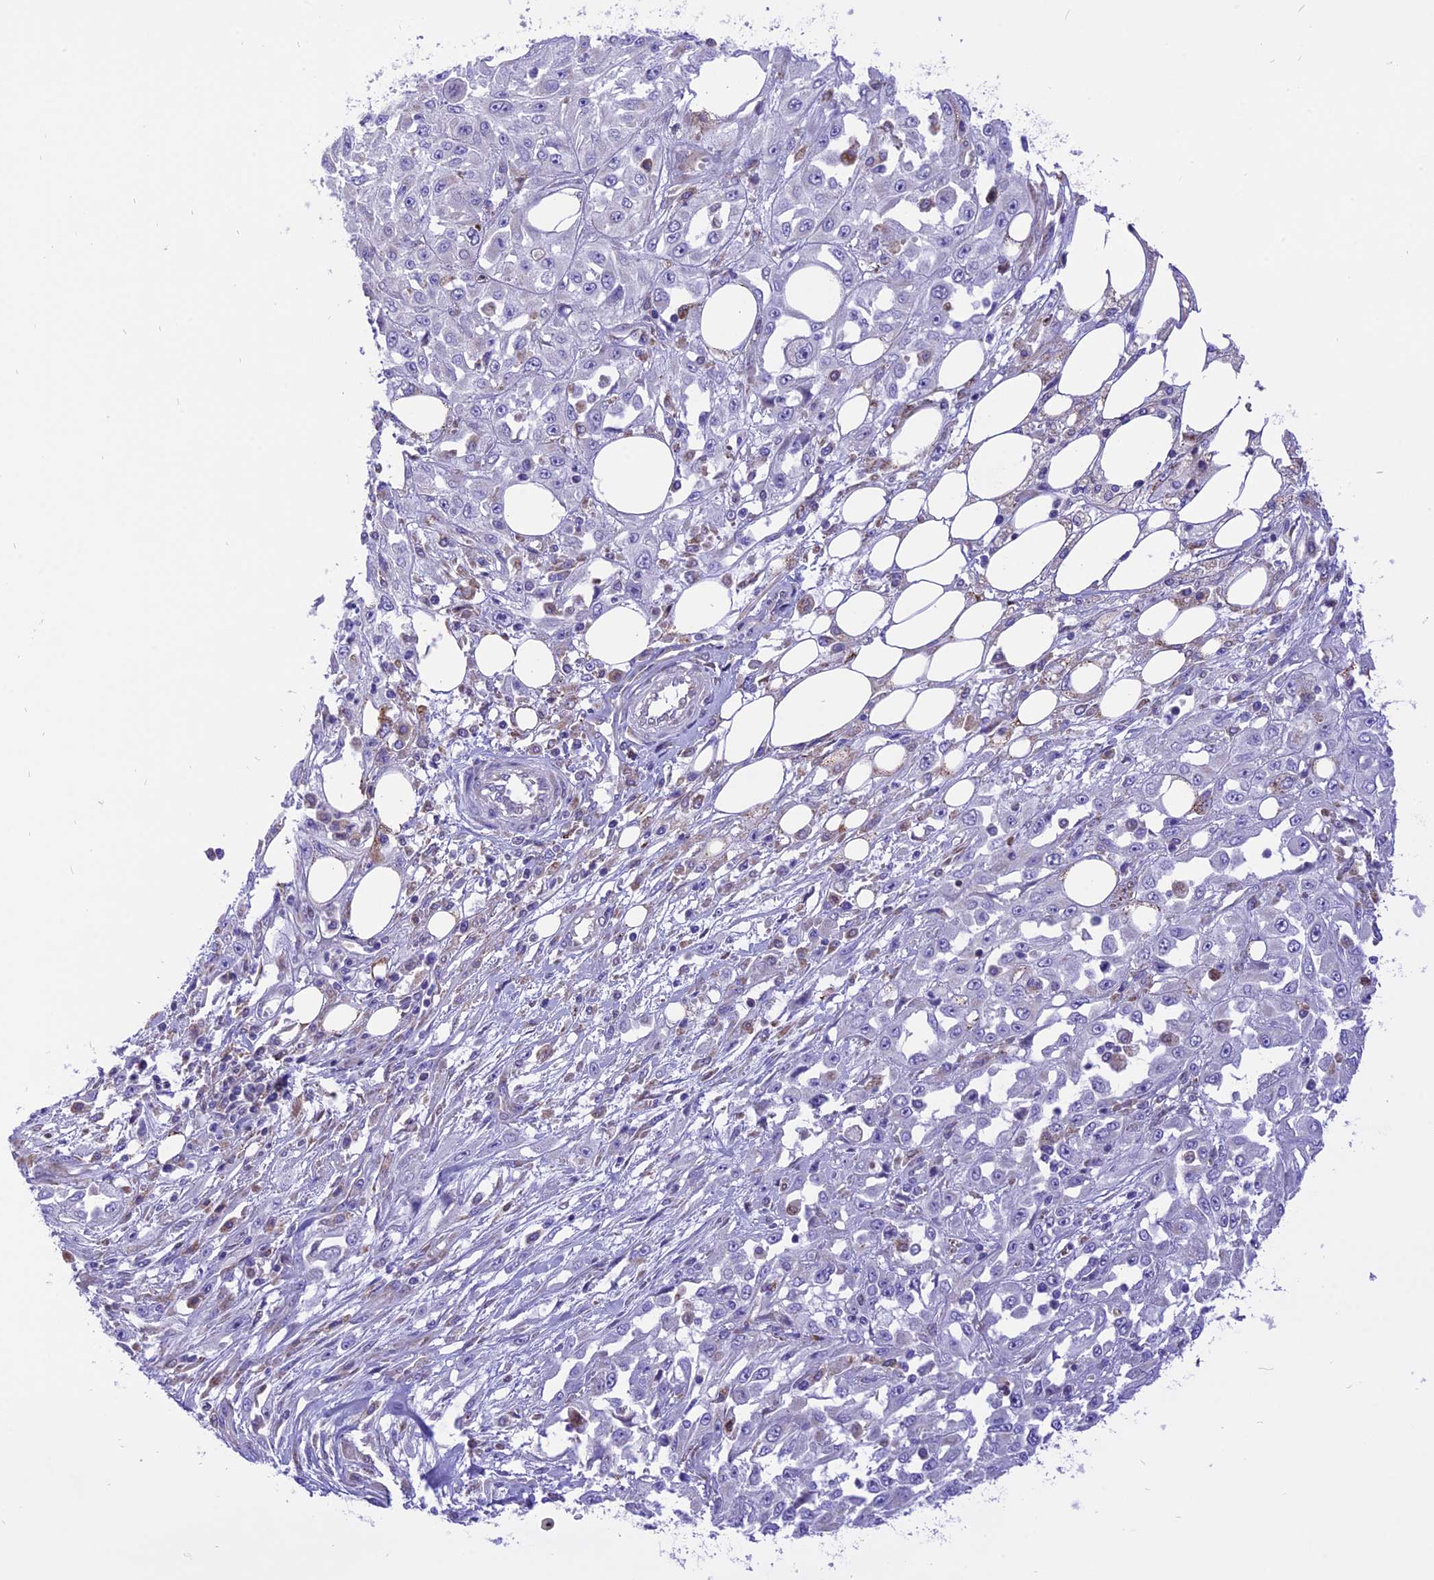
{"staining": {"intensity": "negative", "quantity": "none", "location": "none"}, "tissue": "skin cancer", "cell_type": "Tumor cells", "image_type": "cancer", "snomed": [{"axis": "morphology", "description": "Squamous cell carcinoma, NOS"}, {"axis": "morphology", "description": "Squamous cell carcinoma, metastatic, NOS"}, {"axis": "topography", "description": "Skin"}, {"axis": "topography", "description": "Lymph node"}], "caption": "The immunohistochemistry (IHC) image has no significant staining in tumor cells of squamous cell carcinoma (skin) tissue.", "gene": "ARMCX6", "patient": {"sex": "male", "age": 75}}